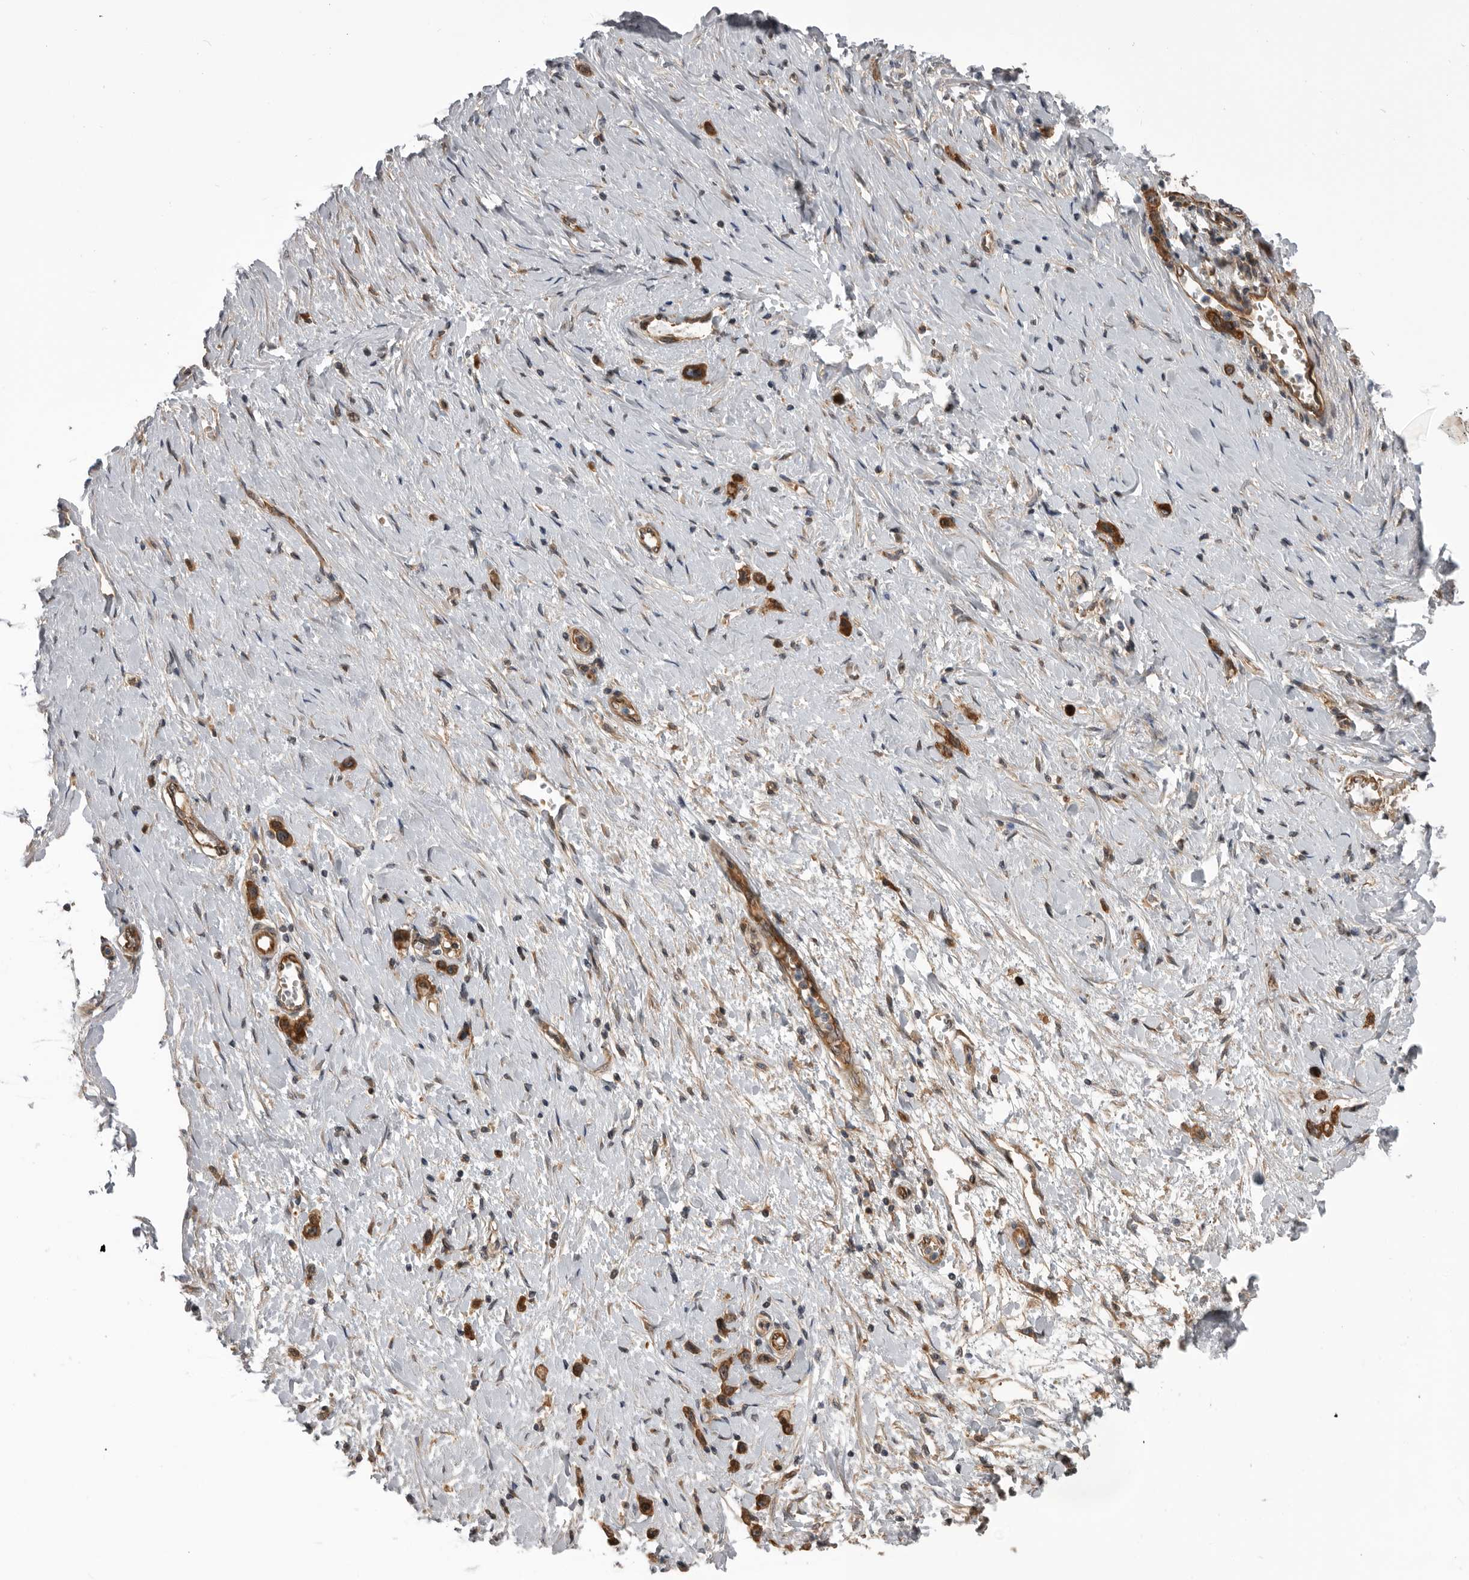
{"staining": {"intensity": "moderate", "quantity": ">75%", "location": "cytoplasmic/membranous"}, "tissue": "stomach cancer", "cell_type": "Tumor cells", "image_type": "cancer", "snomed": [{"axis": "morphology", "description": "Adenocarcinoma, NOS"}, {"axis": "topography", "description": "Stomach"}], "caption": "This histopathology image exhibits stomach cancer stained with immunohistochemistry to label a protein in brown. The cytoplasmic/membranous of tumor cells show moderate positivity for the protein. Nuclei are counter-stained blue.", "gene": "RAB3GAP2", "patient": {"sex": "female", "age": 65}}